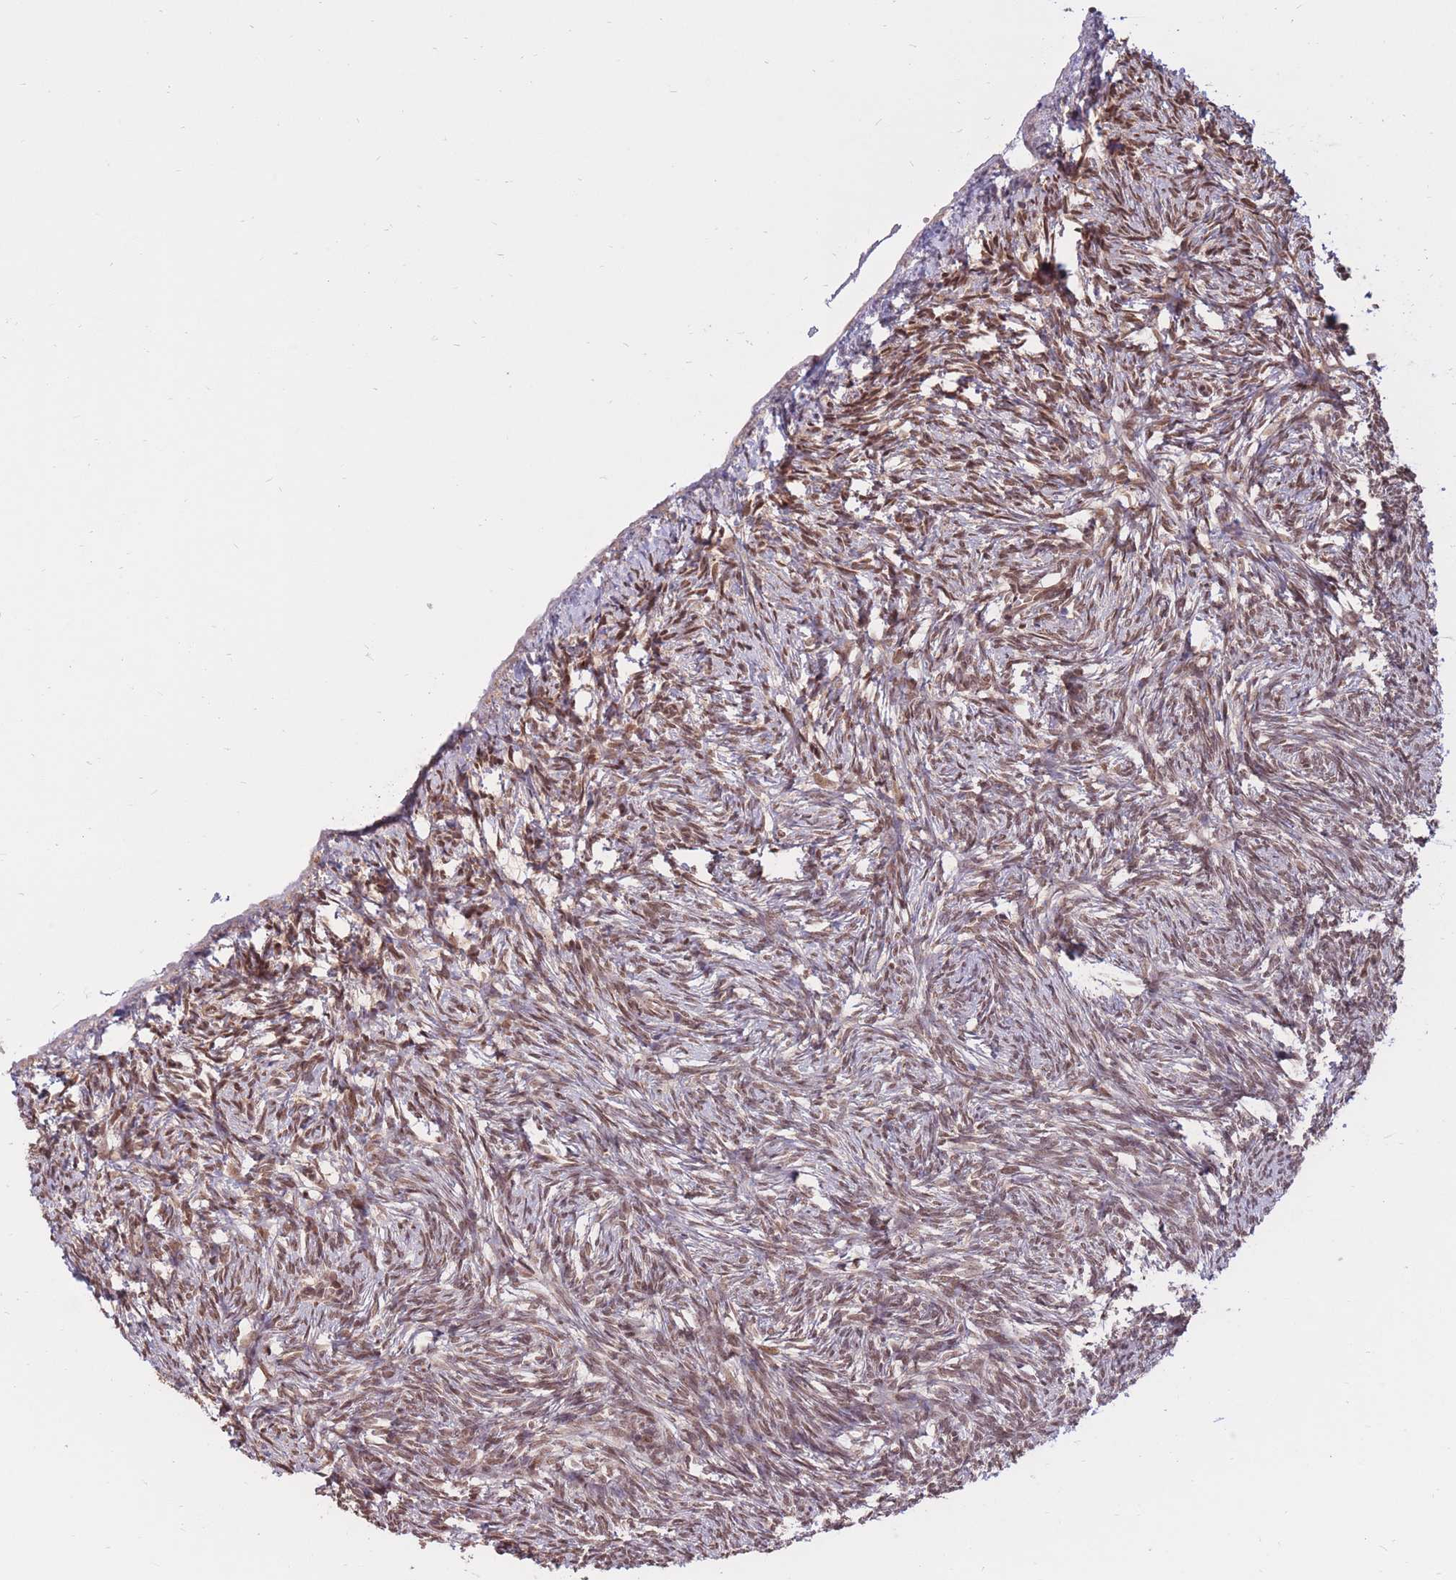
{"staining": {"intensity": "moderate", "quantity": ">75%", "location": "nuclear"}, "tissue": "ovary", "cell_type": "Ovarian stroma cells", "image_type": "normal", "snomed": [{"axis": "morphology", "description": "Normal tissue, NOS"}, {"axis": "topography", "description": "Ovary"}], "caption": "High-power microscopy captured an immunohistochemistry (IHC) histopathology image of normal ovary, revealing moderate nuclear positivity in approximately >75% of ovarian stroma cells. (Brightfield microscopy of DAB IHC at high magnification).", "gene": "SRA1", "patient": {"sex": "female", "age": 51}}